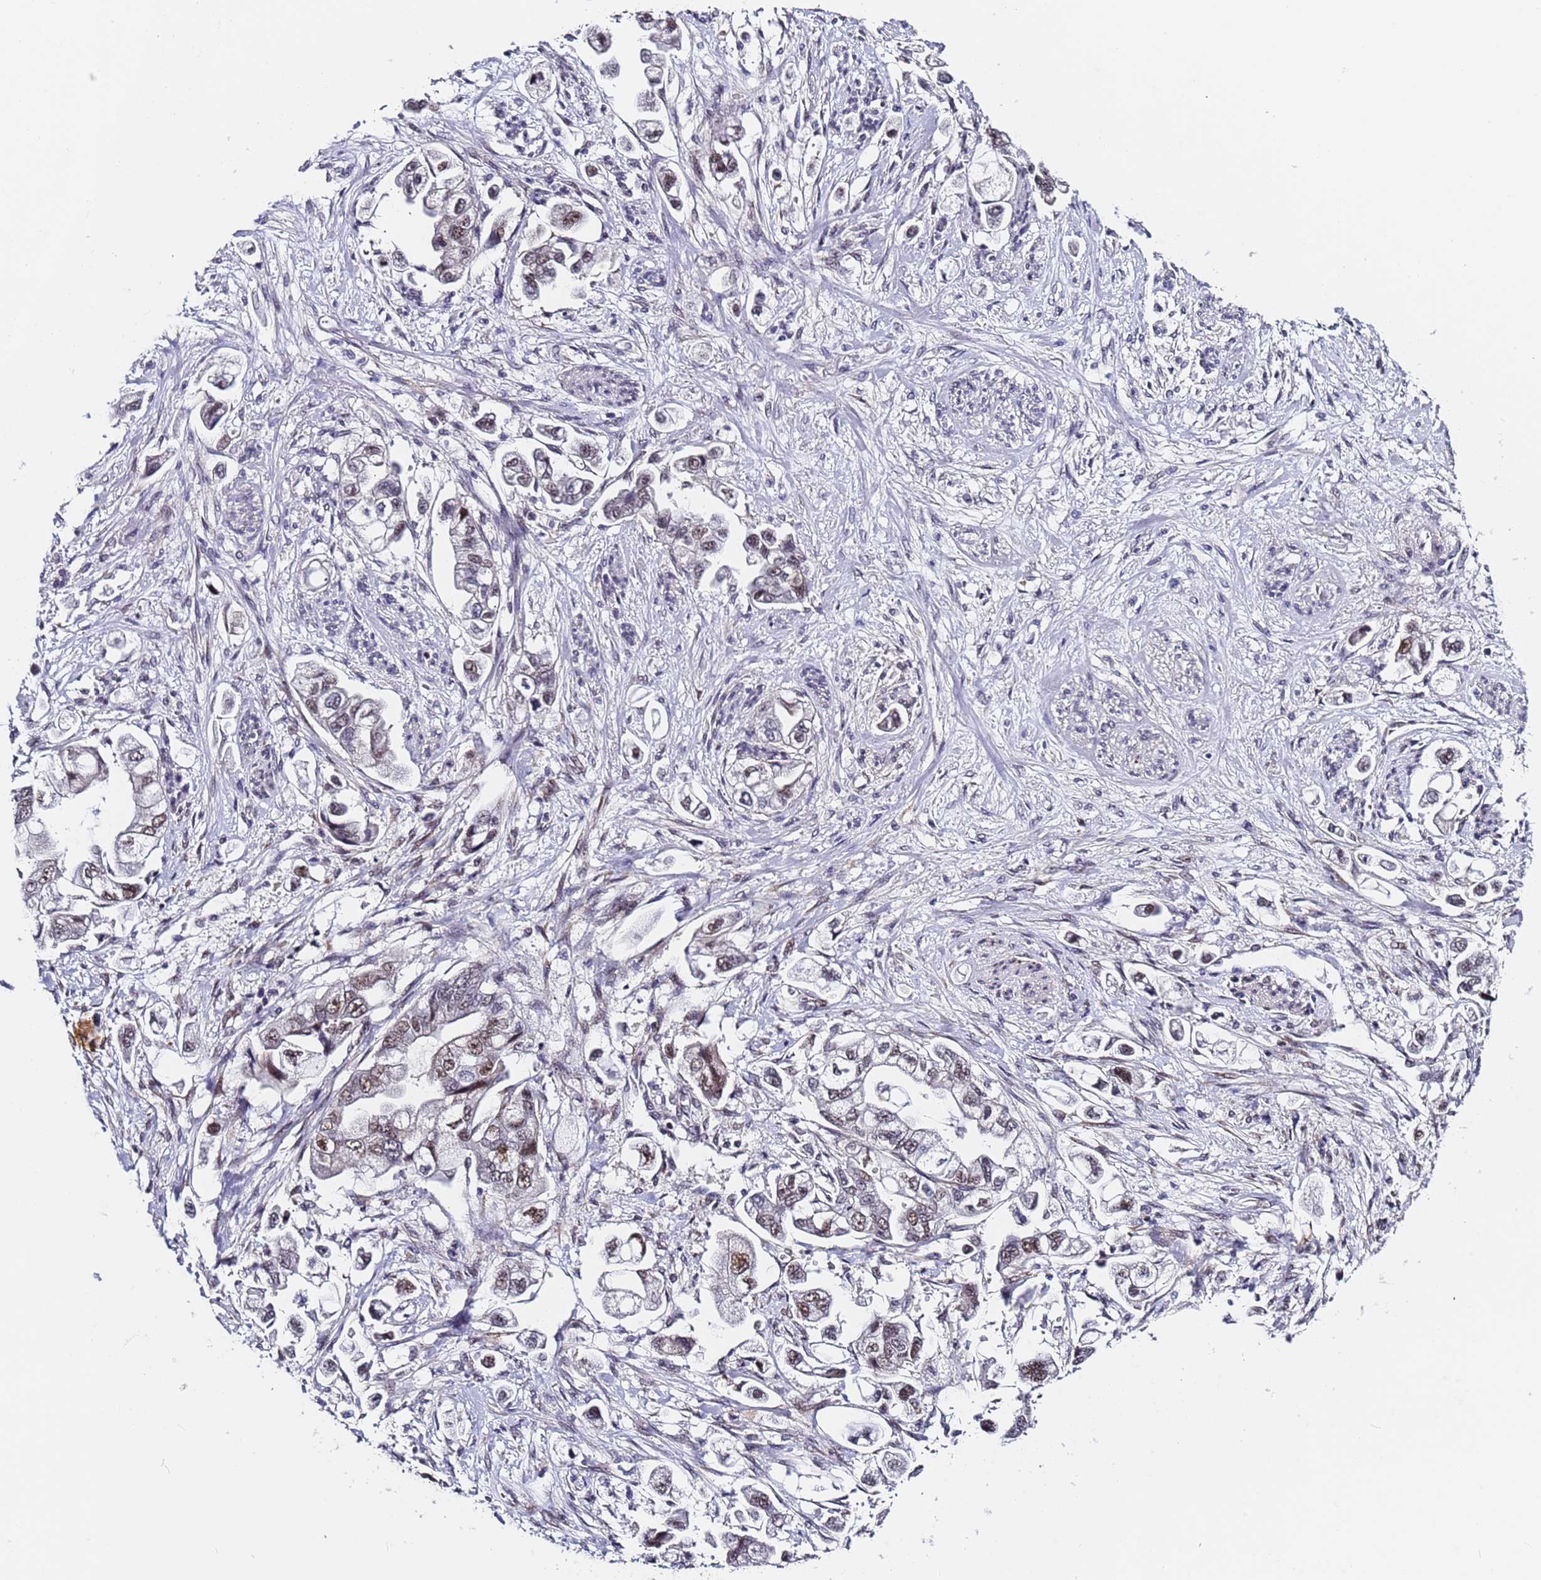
{"staining": {"intensity": "moderate", "quantity": "25%-75%", "location": "nuclear"}, "tissue": "stomach cancer", "cell_type": "Tumor cells", "image_type": "cancer", "snomed": [{"axis": "morphology", "description": "Adenocarcinoma, NOS"}, {"axis": "topography", "description": "Stomach"}], "caption": "Stomach cancer was stained to show a protein in brown. There is medium levels of moderate nuclear staining in about 25%-75% of tumor cells. Using DAB (brown) and hematoxylin (blue) stains, captured at high magnification using brightfield microscopy.", "gene": "FNBP4", "patient": {"sex": "male", "age": 62}}